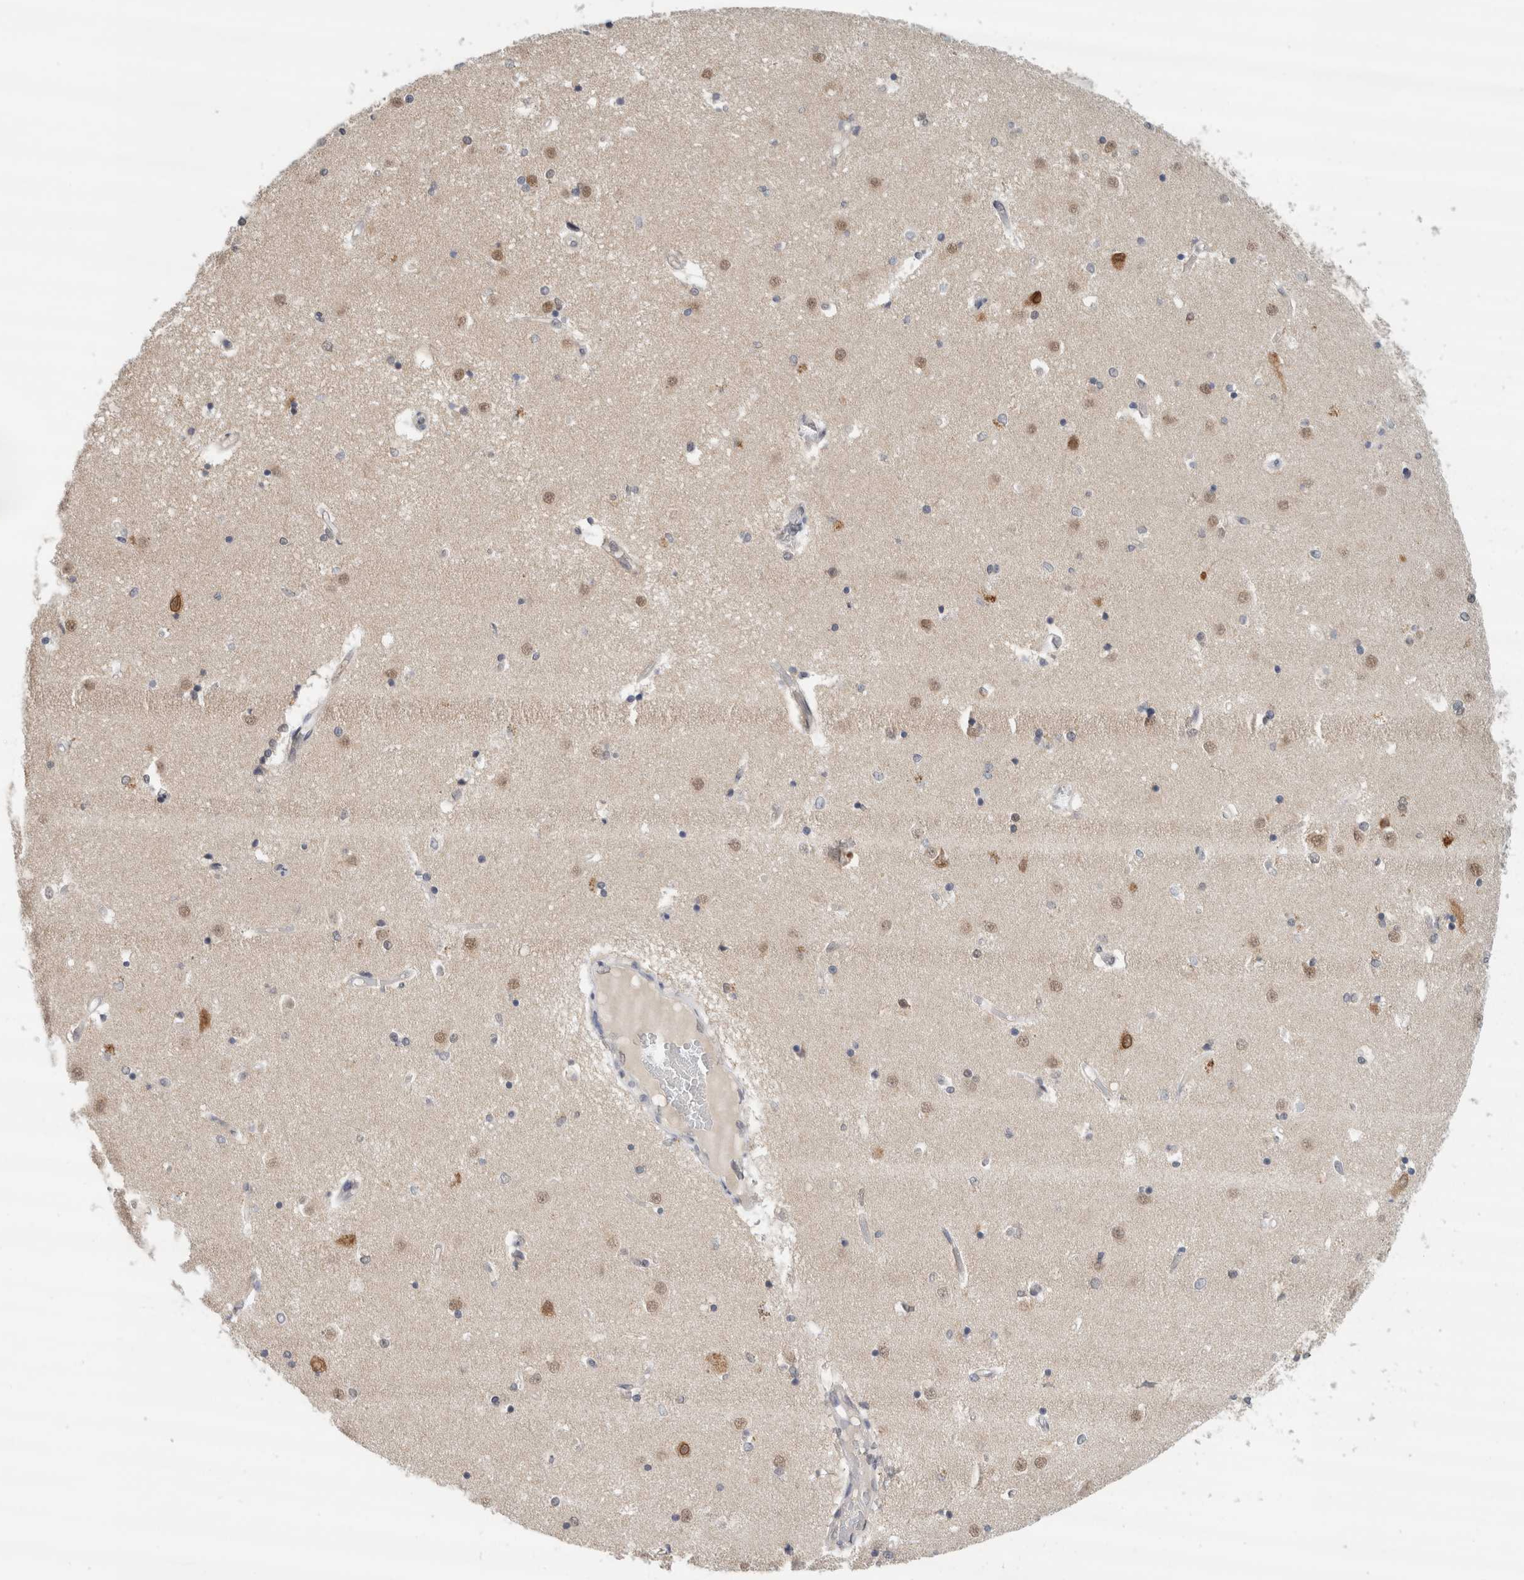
{"staining": {"intensity": "weak", "quantity": "<25%", "location": "nuclear"}, "tissue": "caudate", "cell_type": "Glial cells", "image_type": "normal", "snomed": [{"axis": "morphology", "description": "Normal tissue, NOS"}, {"axis": "topography", "description": "Lateral ventricle wall"}], "caption": "Human caudate stained for a protein using IHC exhibits no expression in glial cells.", "gene": "EIF4G3", "patient": {"sex": "male", "age": 45}}